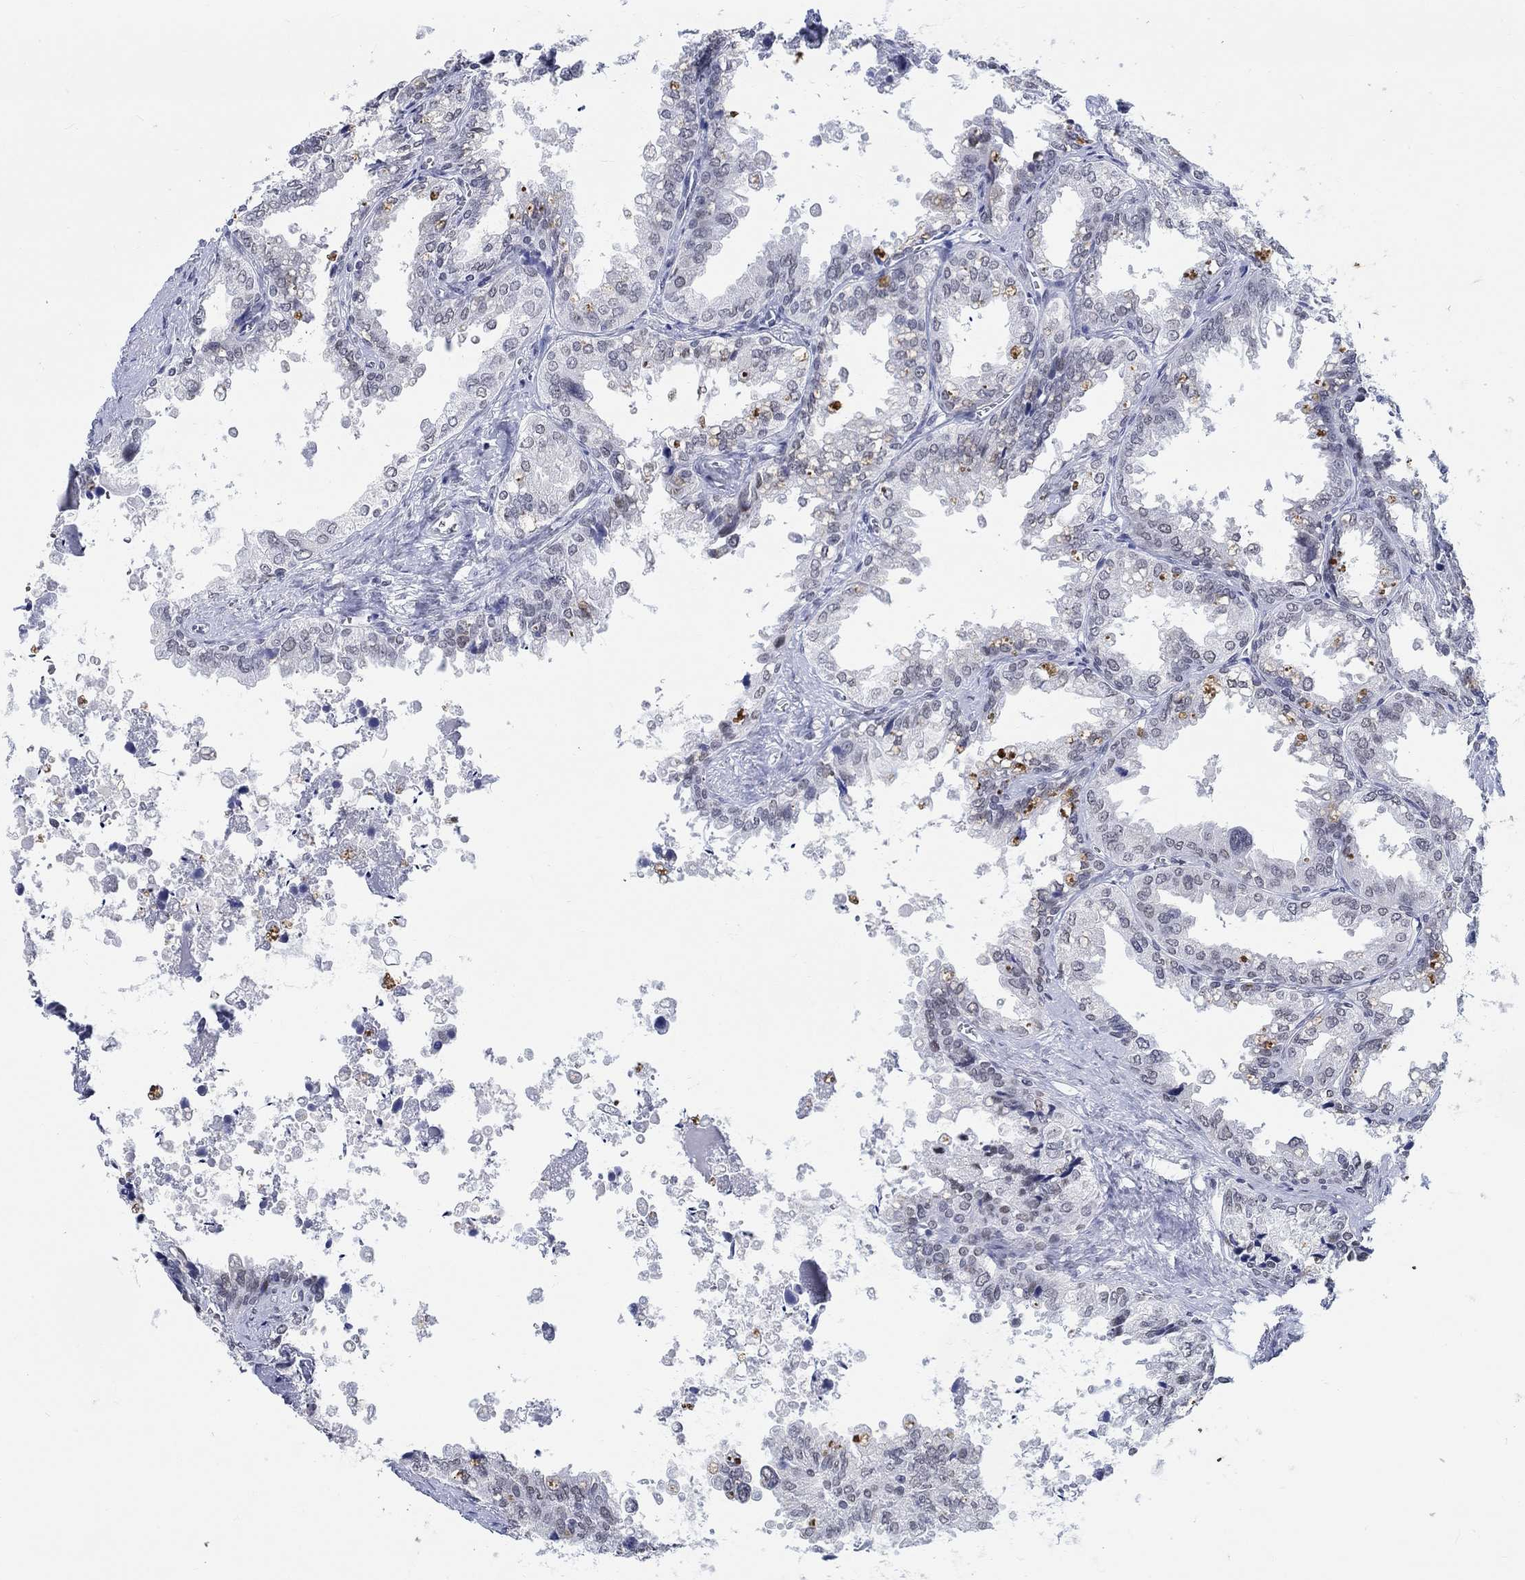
{"staining": {"intensity": "negative", "quantity": "none", "location": "none"}, "tissue": "seminal vesicle", "cell_type": "Glandular cells", "image_type": "normal", "snomed": [{"axis": "morphology", "description": "Normal tissue, NOS"}, {"axis": "topography", "description": "Seminal veicle"}], "caption": "Protein analysis of benign seminal vesicle shows no significant staining in glandular cells. The staining was performed using DAB to visualize the protein expression in brown, while the nuclei were stained in blue with hematoxylin (Magnification: 20x).", "gene": "ANKS1B", "patient": {"sex": "male", "age": 67}}